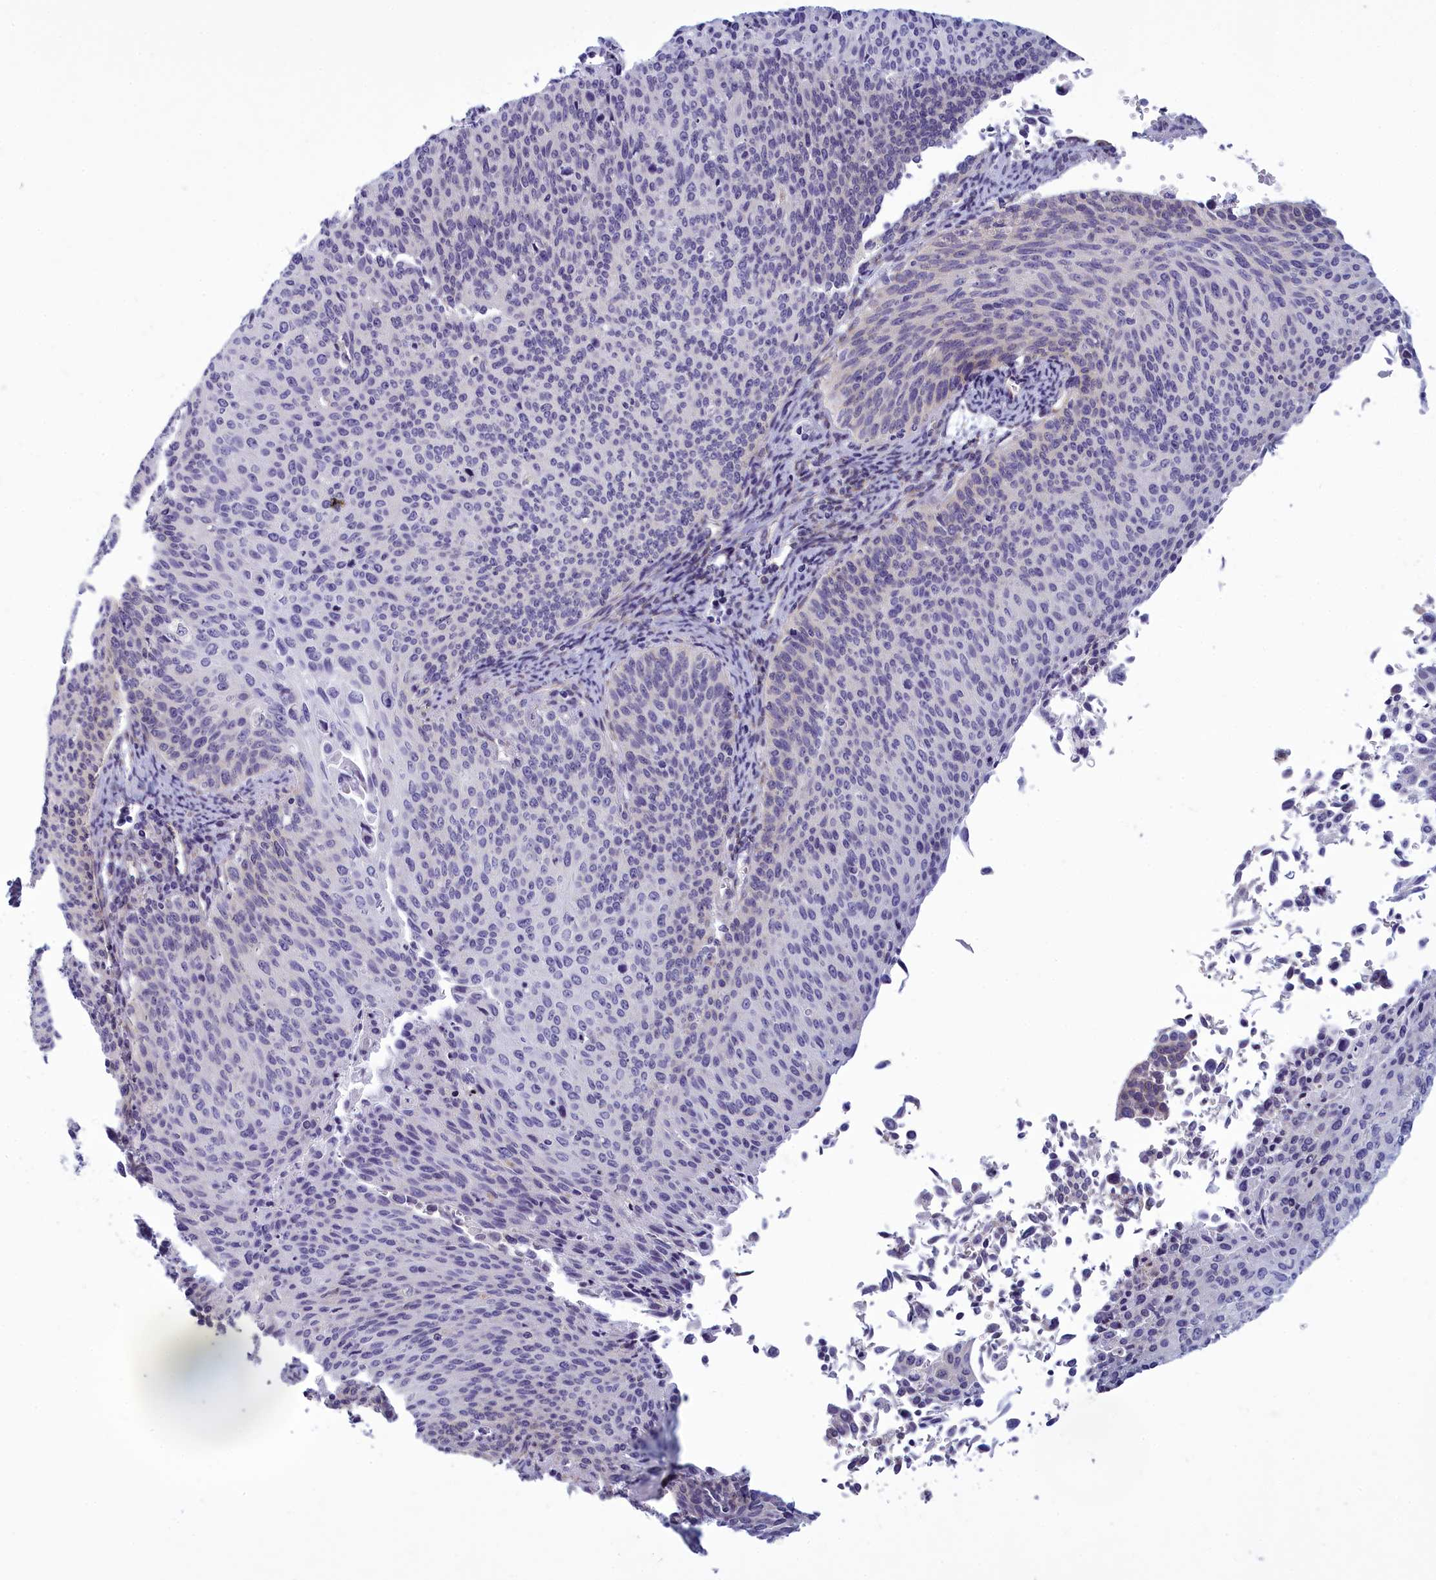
{"staining": {"intensity": "negative", "quantity": "none", "location": "none"}, "tissue": "cervical cancer", "cell_type": "Tumor cells", "image_type": "cancer", "snomed": [{"axis": "morphology", "description": "Squamous cell carcinoma, NOS"}, {"axis": "topography", "description": "Cervix"}], "caption": "Immunohistochemistry (IHC) histopathology image of human cervical cancer (squamous cell carcinoma) stained for a protein (brown), which reveals no expression in tumor cells.", "gene": "CENATAC", "patient": {"sex": "female", "age": 55}}